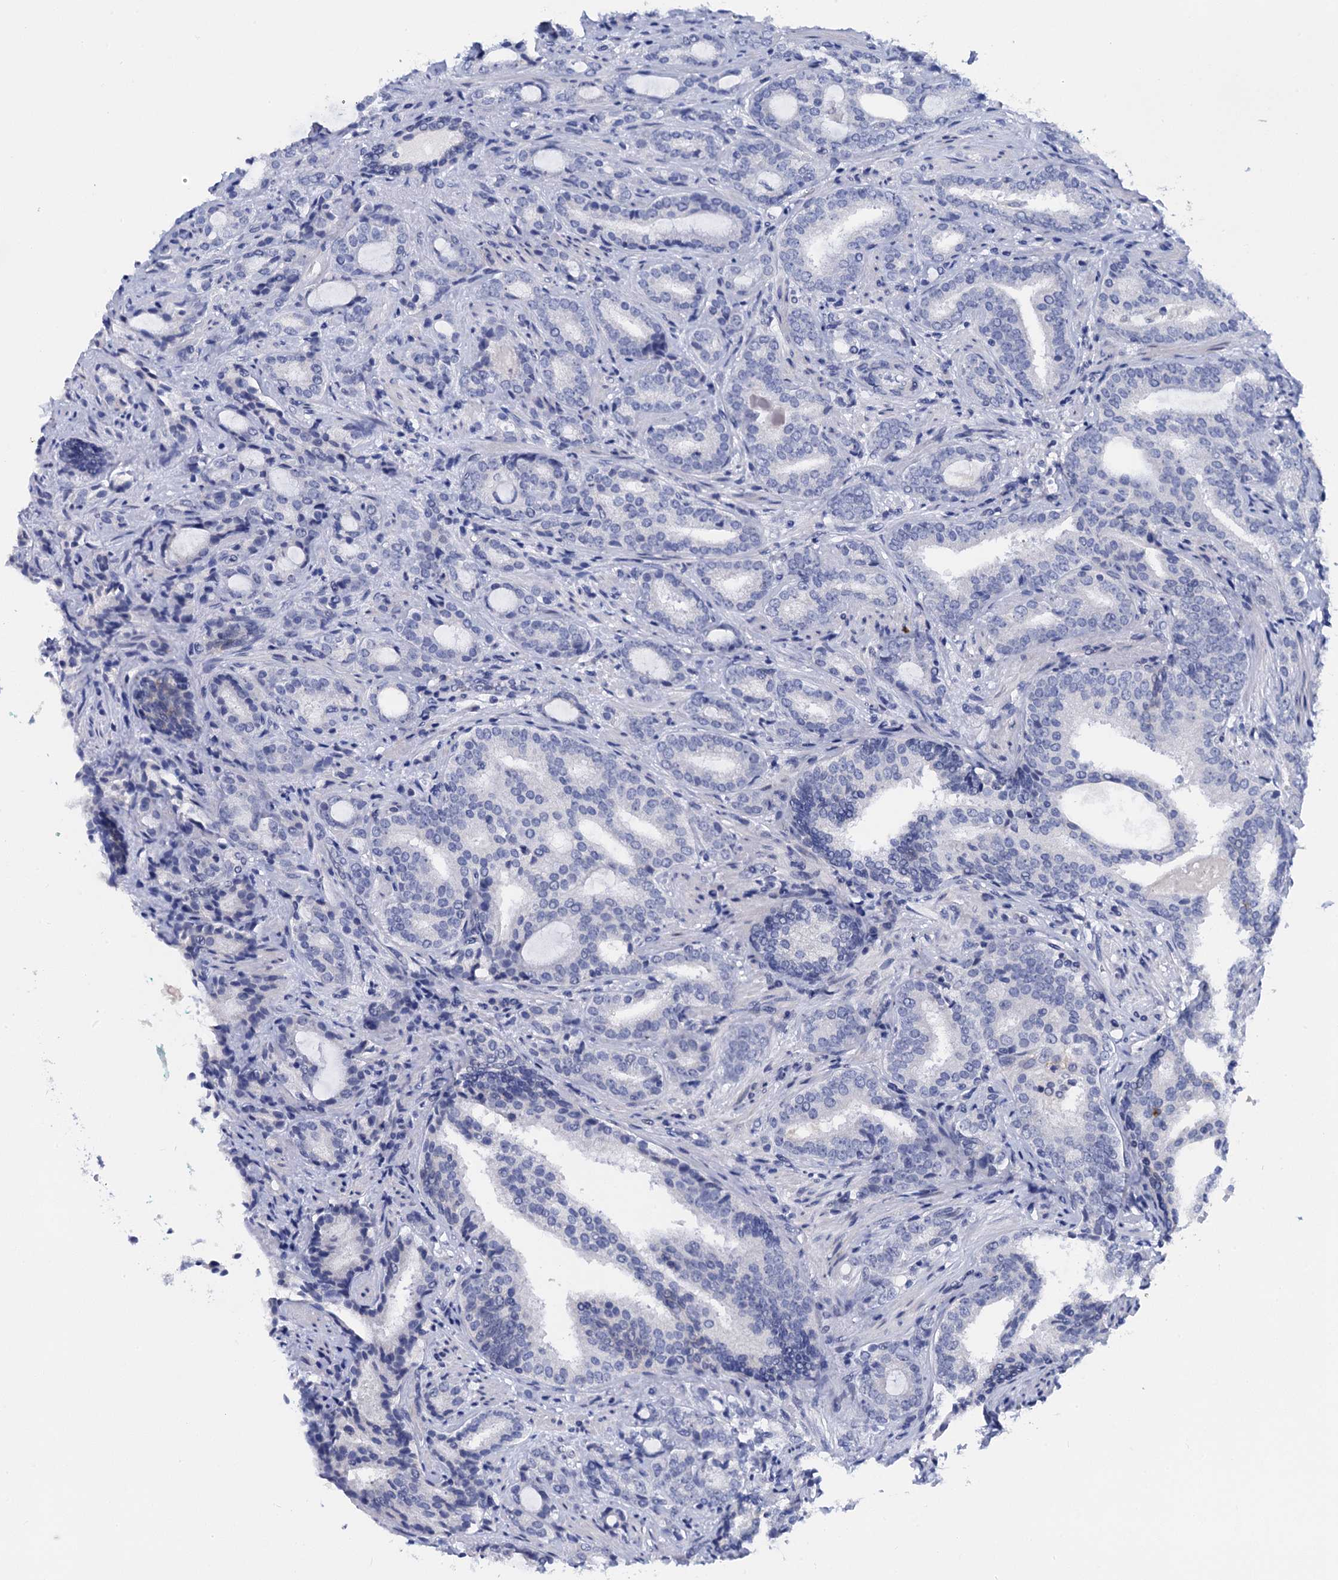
{"staining": {"intensity": "negative", "quantity": "none", "location": "none"}, "tissue": "prostate cancer", "cell_type": "Tumor cells", "image_type": "cancer", "snomed": [{"axis": "morphology", "description": "Adenocarcinoma, High grade"}, {"axis": "topography", "description": "Prostate"}], "caption": "Immunohistochemistry of human prostate high-grade adenocarcinoma shows no staining in tumor cells. (Stains: DAB (3,3'-diaminobenzidine) immunohistochemistry with hematoxylin counter stain, Microscopy: brightfield microscopy at high magnification).", "gene": "LYPD3", "patient": {"sex": "male", "age": 63}}